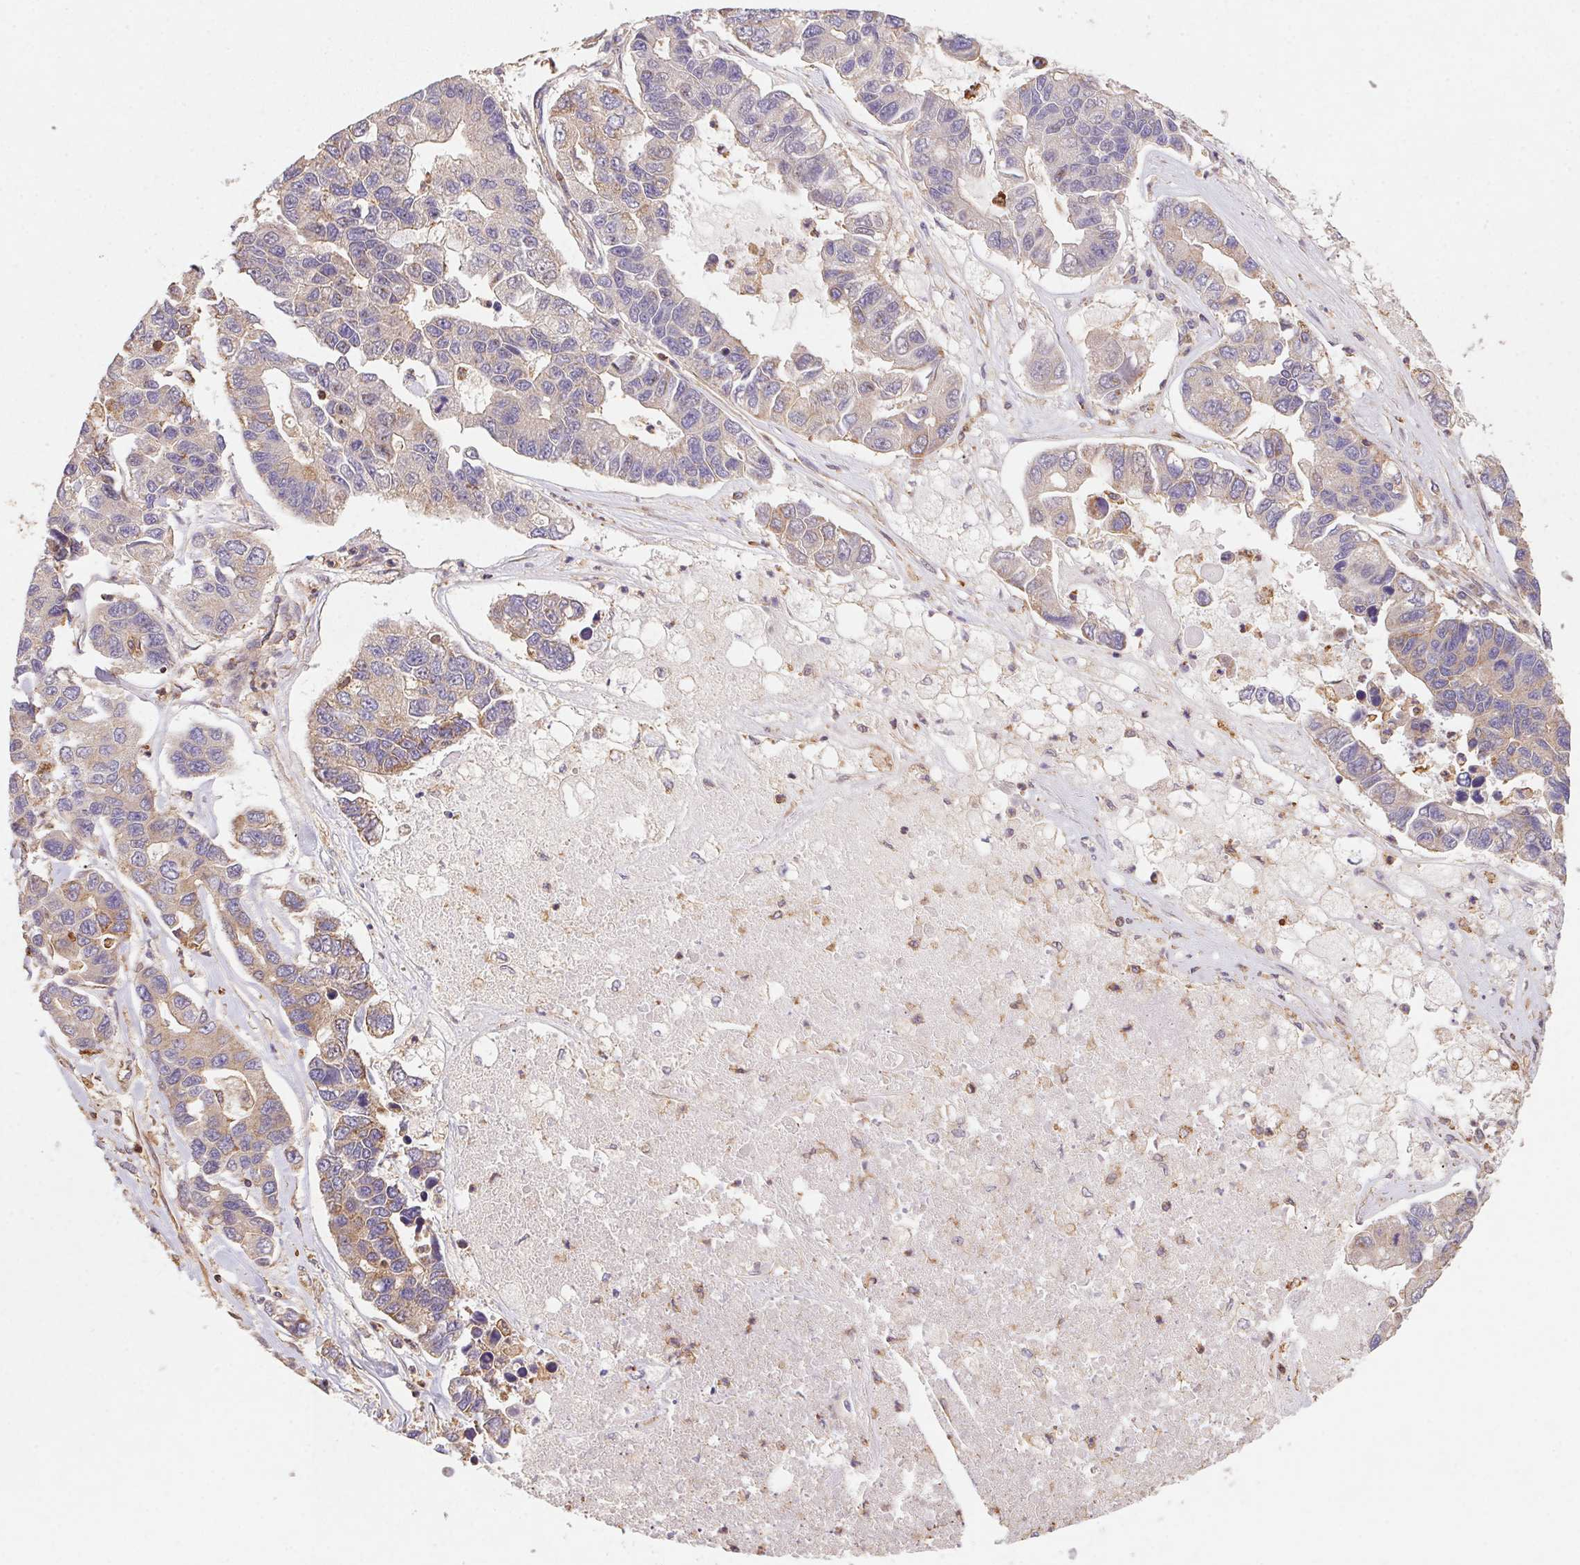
{"staining": {"intensity": "weak", "quantity": "25%-75%", "location": "cytoplasmic/membranous"}, "tissue": "lung cancer", "cell_type": "Tumor cells", "image_type": "cancer", "snomed": [{"axis": "morphology", "description": "Adenocarcinoma, NOS"}, {"axis": "topography", "description": "Bronchus"}, {"axis": "topography", "description": "Lung"}], "caption": "Lung adenocarcinoma was stained to show a protein in brown. There is low levels of weak cytoplasmic/membranous expression in about 25%-75% of tumor cells. (IHC, brightfield microscopy, high magnification).", "gene": "ATG10", "patient": {"sex": "female", "age": 51}}